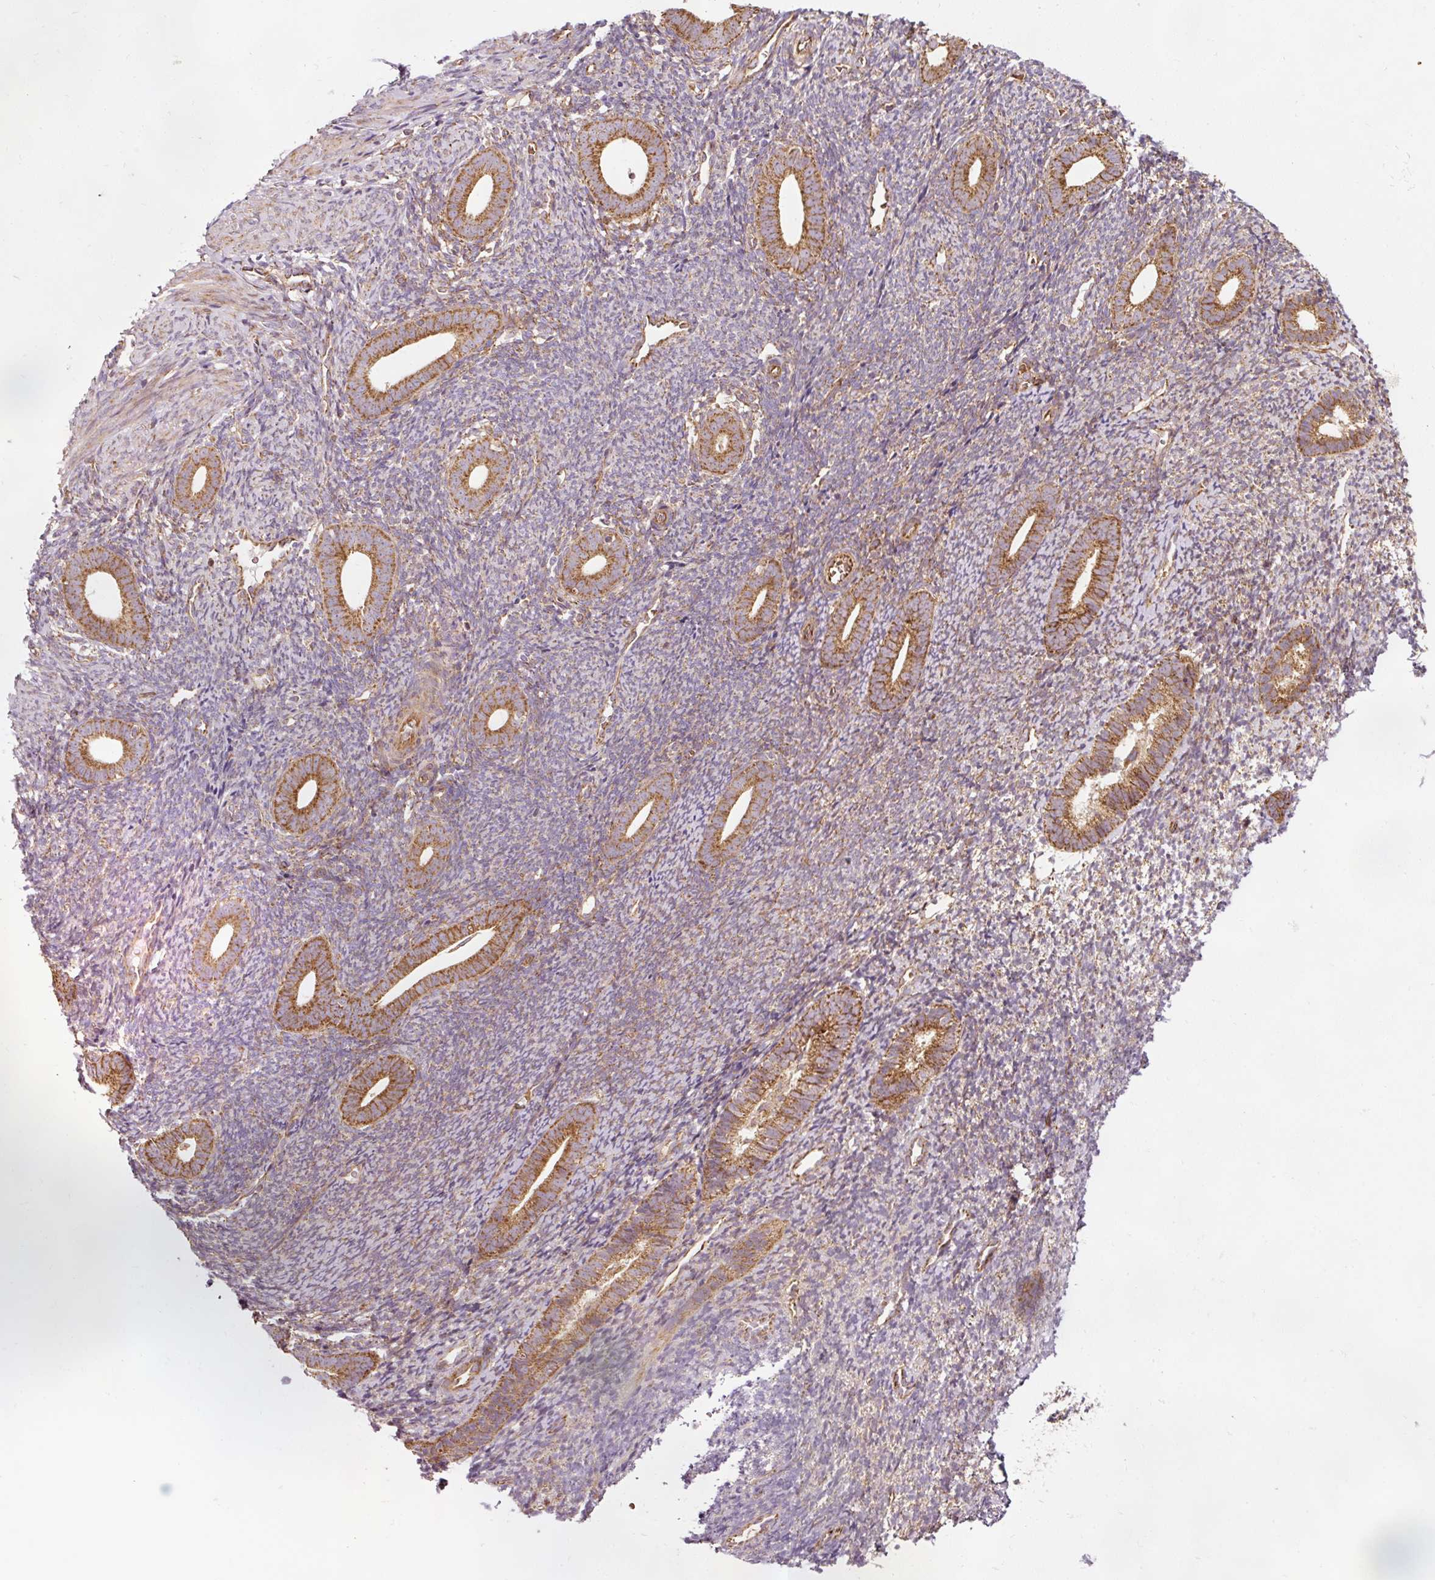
{"staining": {"intensity": "moderate", "quantity": "25%-75%", "location": "cytoplasmic/membranous"}, "tissue": "endometrium", "cell_type": "Cells in endometrial stroma", "image_type": "normal", "snomed": [{"axis": "morphology", "description": "Normal tissue, NOS"}, {"axis": "topography", "description": "Endometrium"}], "caption": "The histopathology image reveals a brown stain indicating the presence of a protein in the cytoplasmic/membranous of cells in endometrial stroma in endometrium.", "gene": "ISCU", "patient": {"sex": "female", "age": 39}}